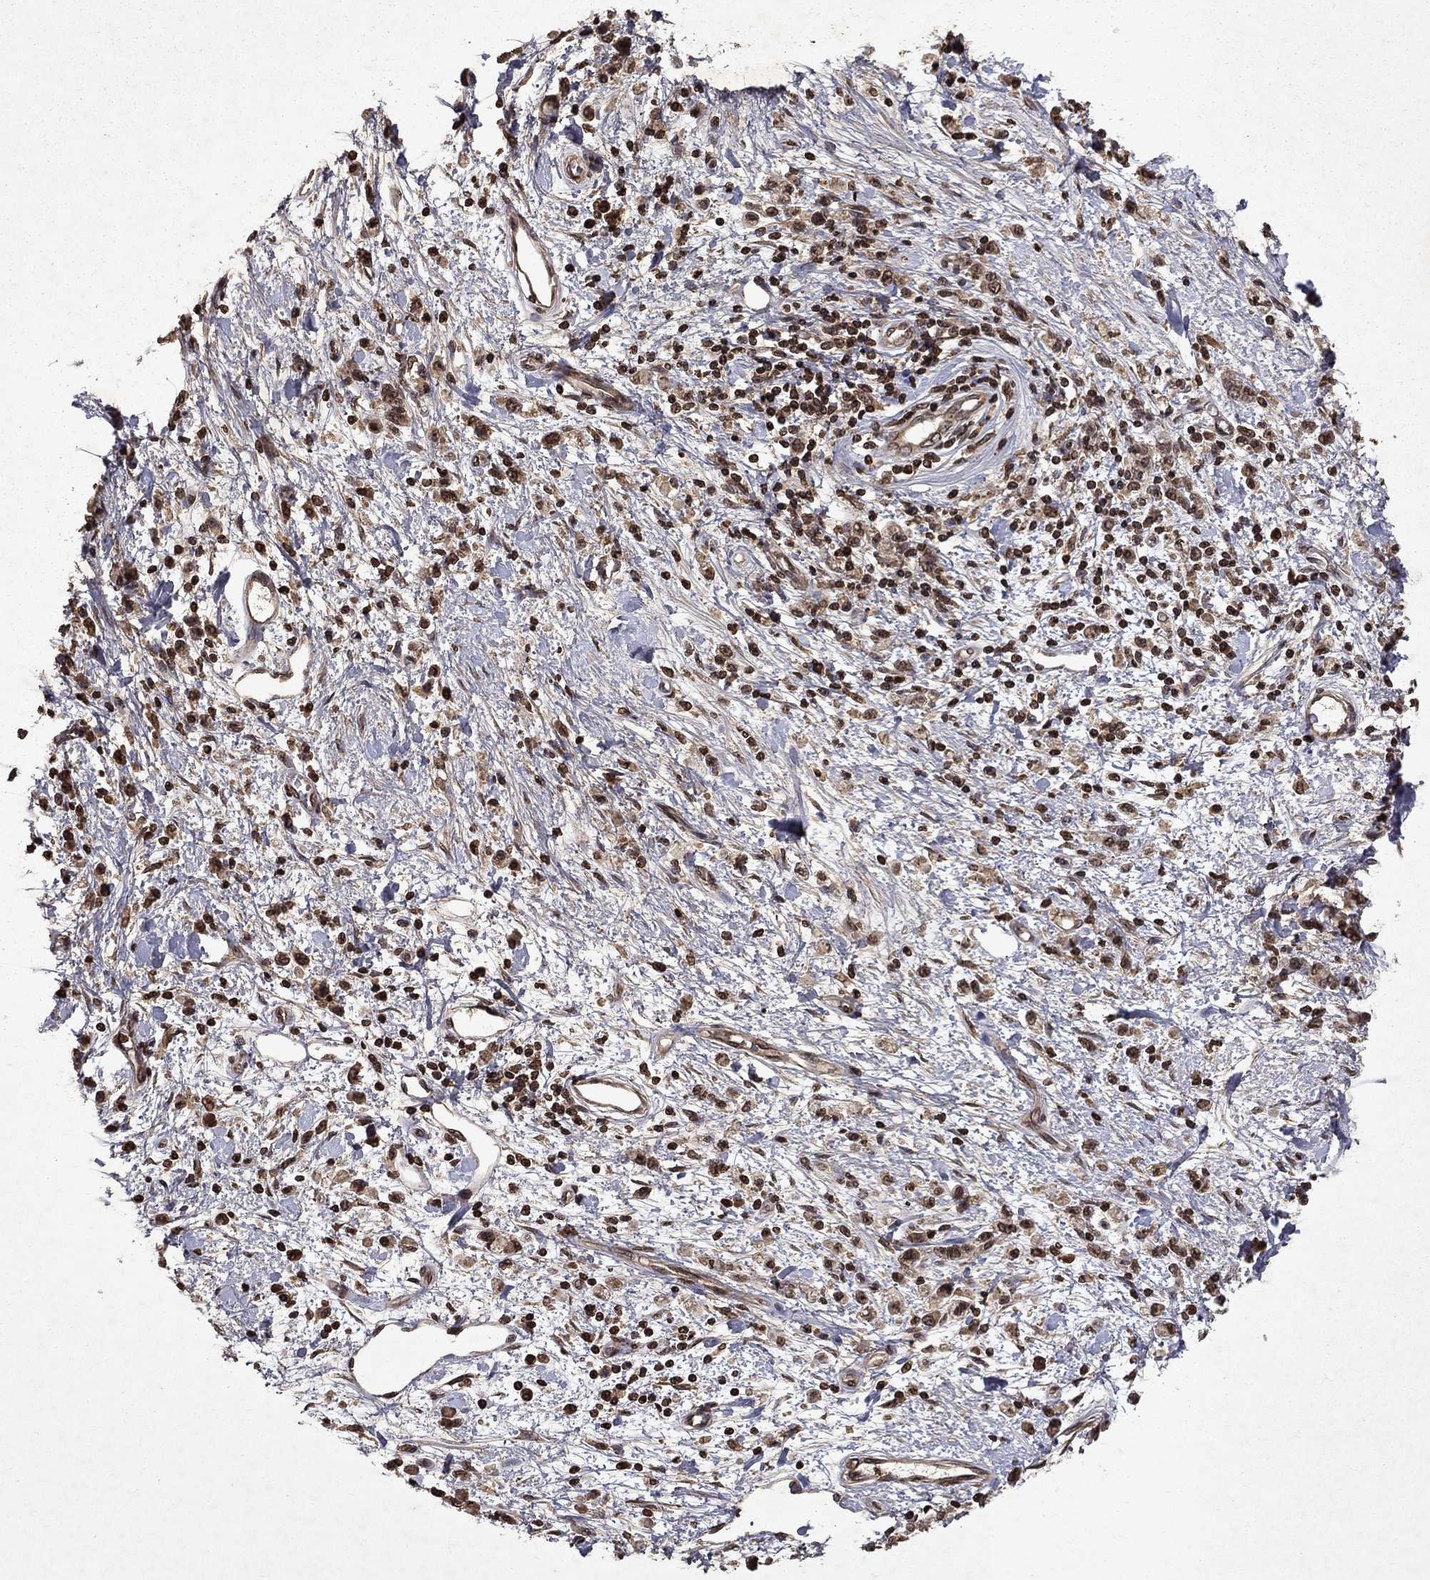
{"staining": {"intensity": "moderate", "quantity": ">75%", "location": "cytoplasmic/membranous,nuclear"}, "tissue": "stomach cancer", "cell_type": "Tumor cells", "image_type": "cancer", "snomed": [{"axis": "morphology", "description": "Adenocarcinoma, NOS"}, {"axis": "topography", "description": "Stomach"}], "caption": "High-magnification brightfield microscopy of stomach cancer stained with DAB (brown) and counterstained with hematoxylin (blue). tumor cells exhibit moderate cytoplasmic/membranous and nuclear staining is appreciated in about>75% of cells.", "gene": "PIN4", "patient": {"sex": "male", "age": 77}}